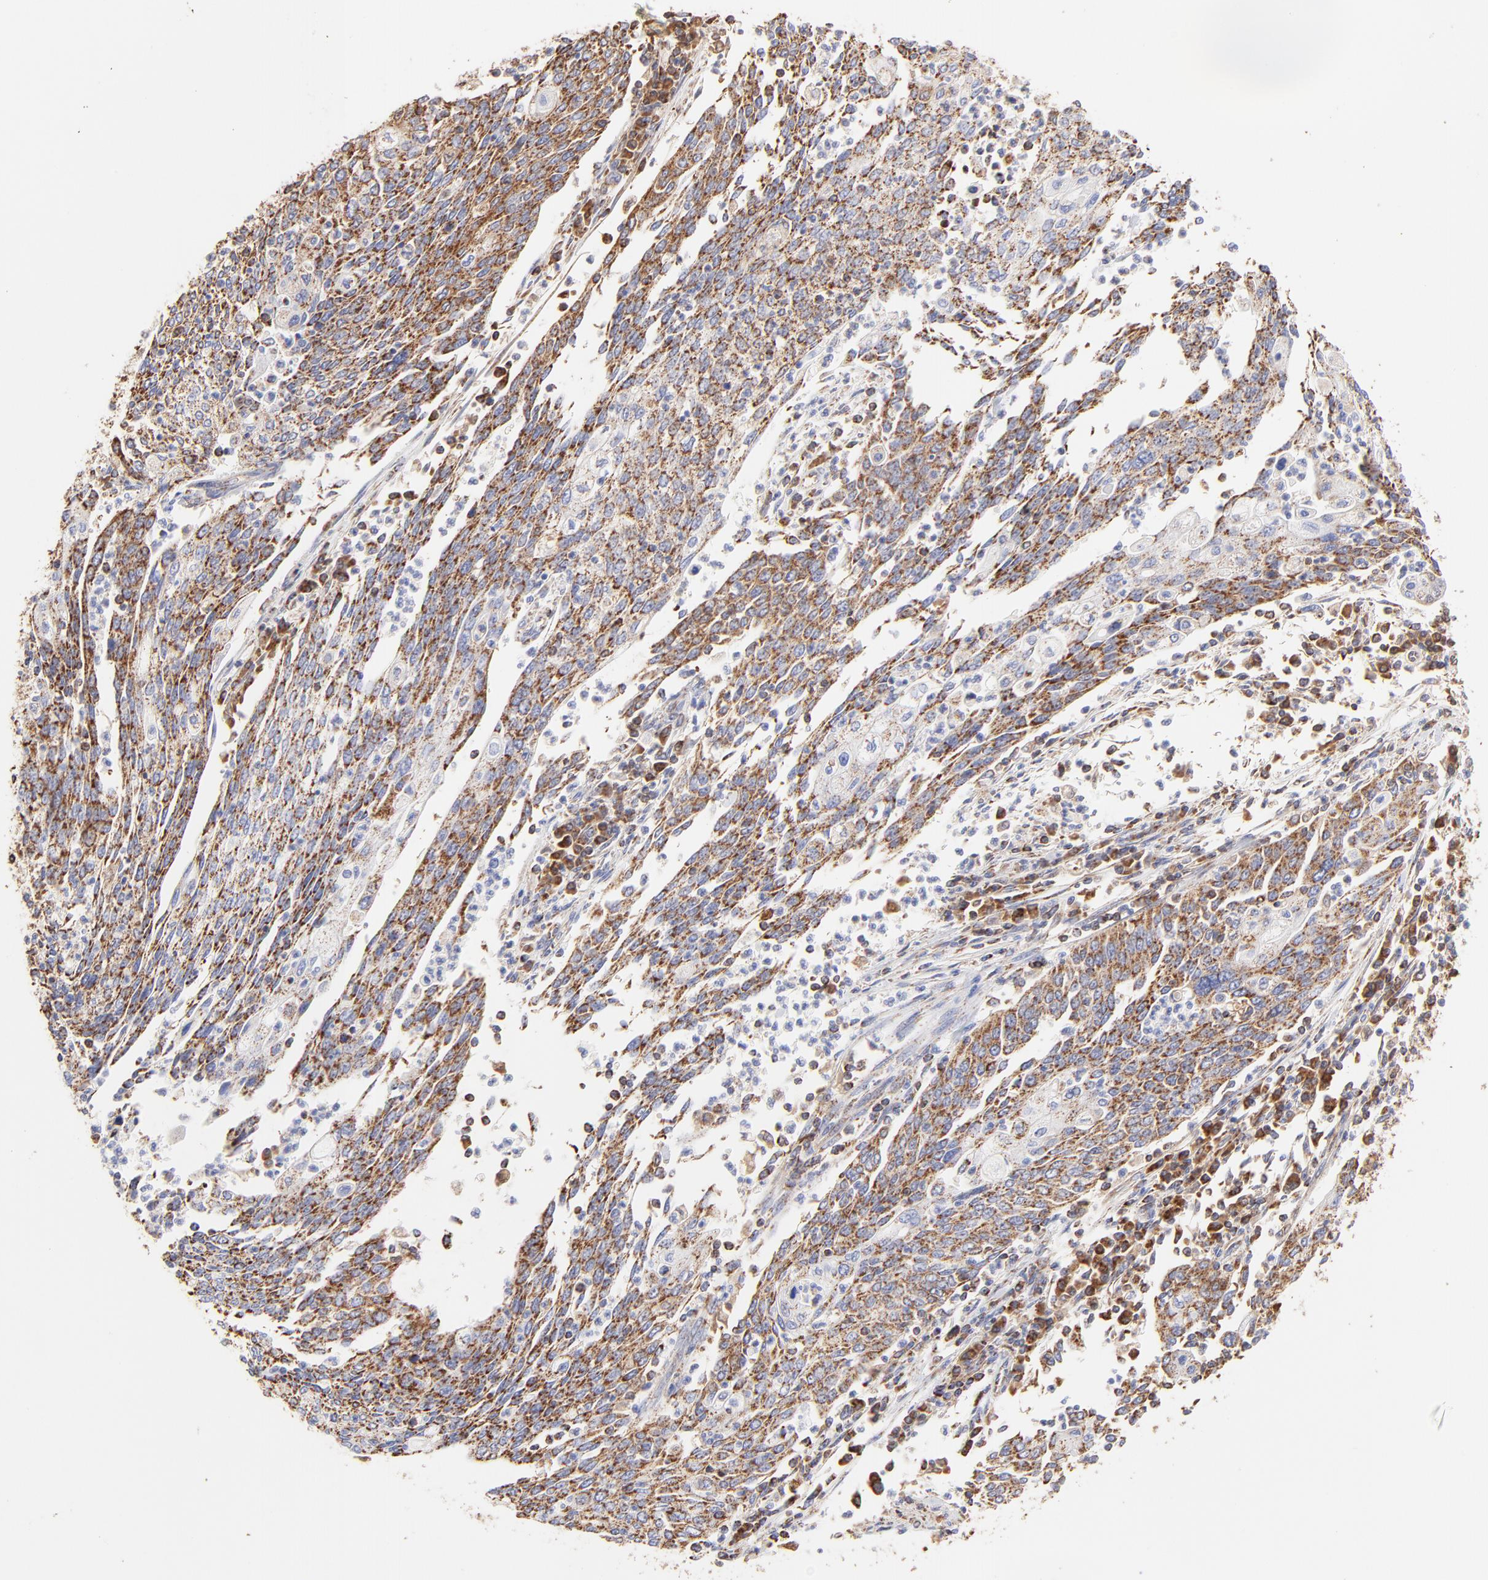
{"staining": {"intensity": "moderate", "quantity": ">75%", "location": "cytoplasmic/membranous"}, "tissue": "cervical cancer", "cell_type": "Tumor cells", "image_type": "cancer", "snomed": [{"axis": "morphology", "description": "Squamous cell carcinoma, NOS"}, {"axis": "topography", "description": "Cervix"}], "caption": "This micrograph exhibits immunohistochemistry (IHC) staining of human cervical cancer, with medium moderate cytoplasmic/membranous staining in approximately >75% of tumor cells.", "gene": "ECH1", "patient": {"sex": "female", "age": 40}}